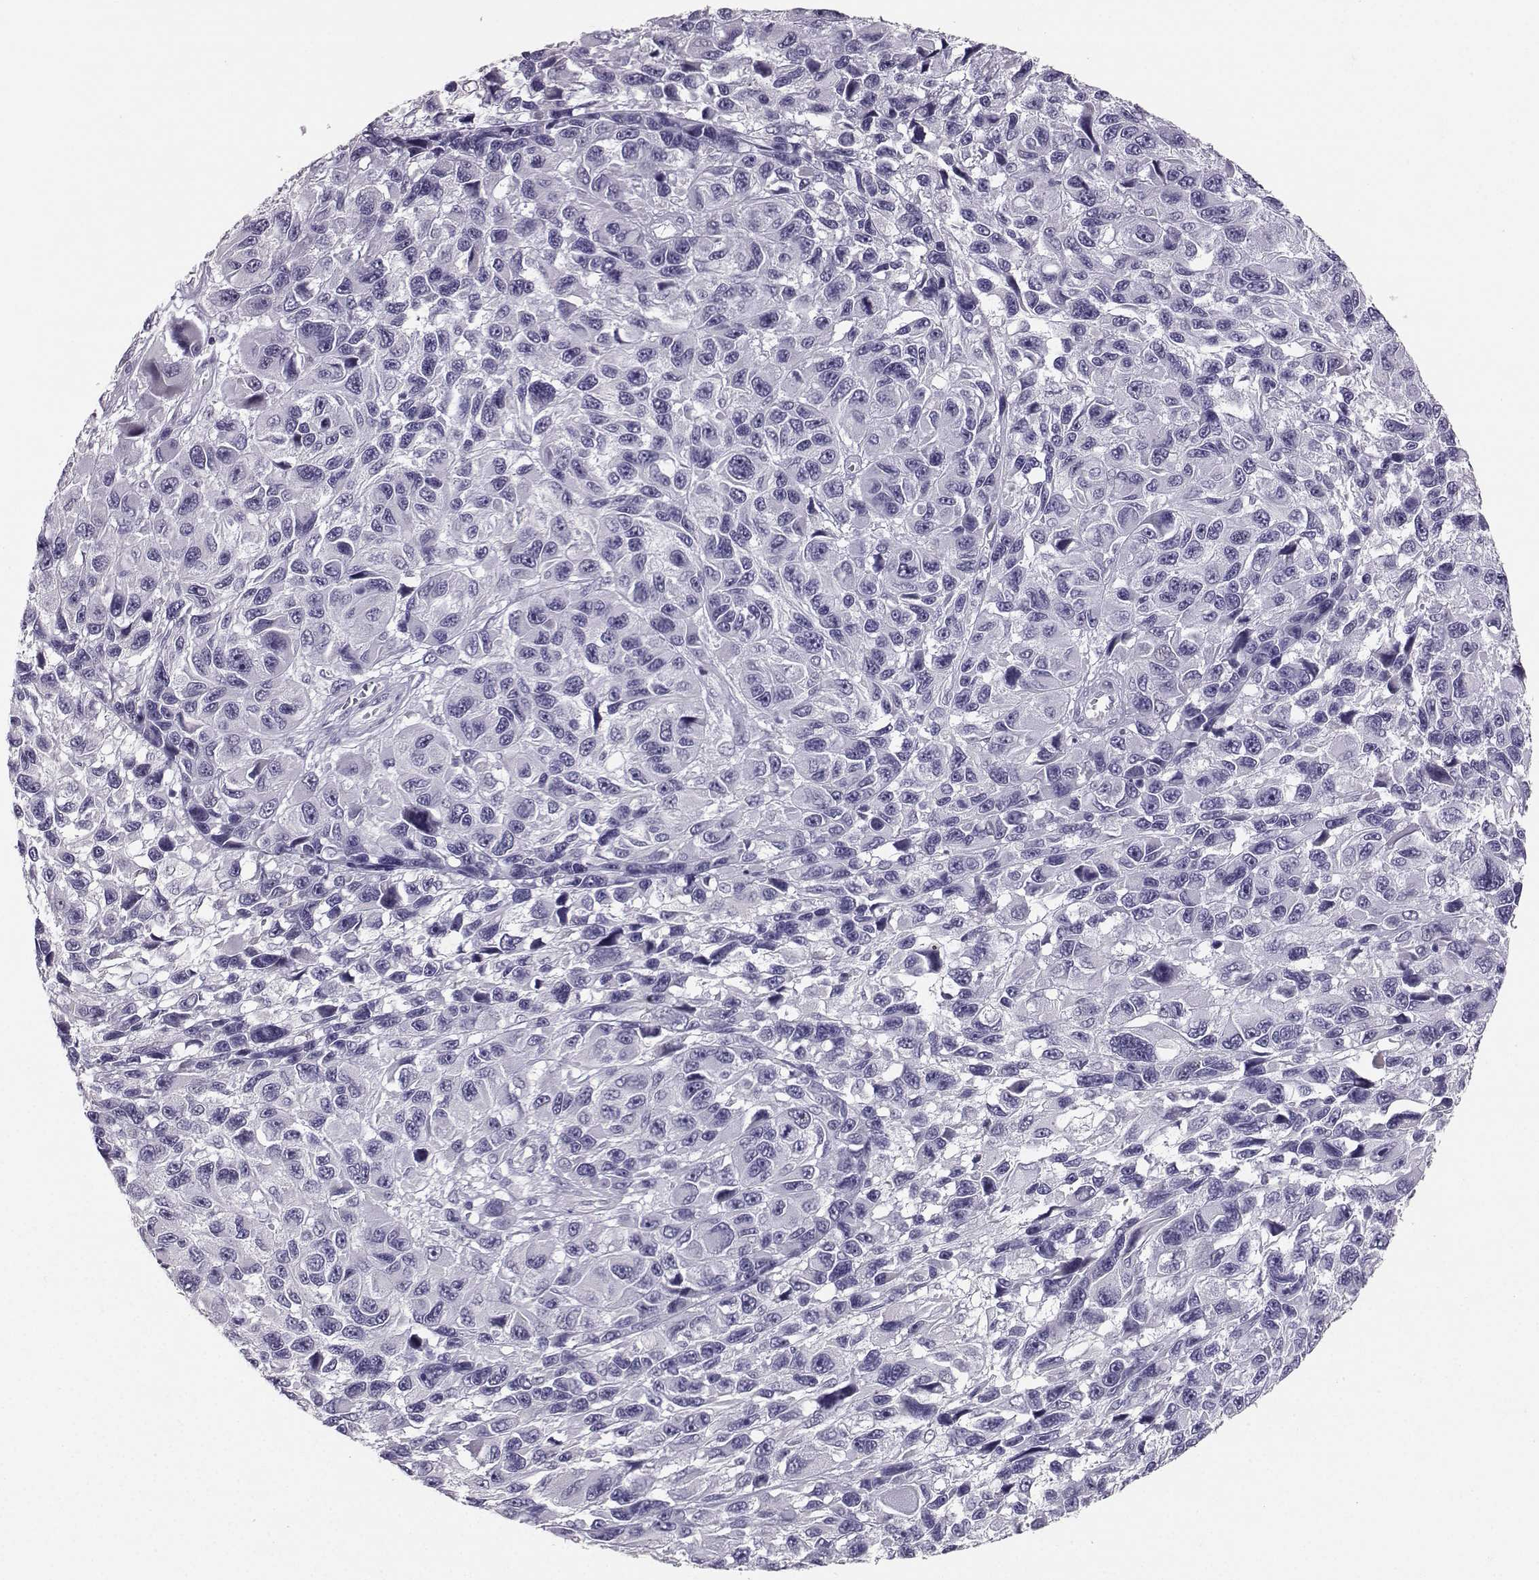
{"staining": {"intensity": "negative", "quantity": "none", "location": "none"}, "tissue": "melanoma", "cell_type": "Tumor cells", "image_type": "cancer", "snomed": [{"axis": "morphology", "description": "Malignant melanoma, NOS"}, {"axis": "topography", "description": "Skin"}], "caption": "An IHC micrograph of melanoma is shown. There is no staining in tumor cells of melanoma. (DAB immunohistochemistry (IHC), high magnification).", "gene": "PKP2", "patient": {"sex": "male", "age": 53}}